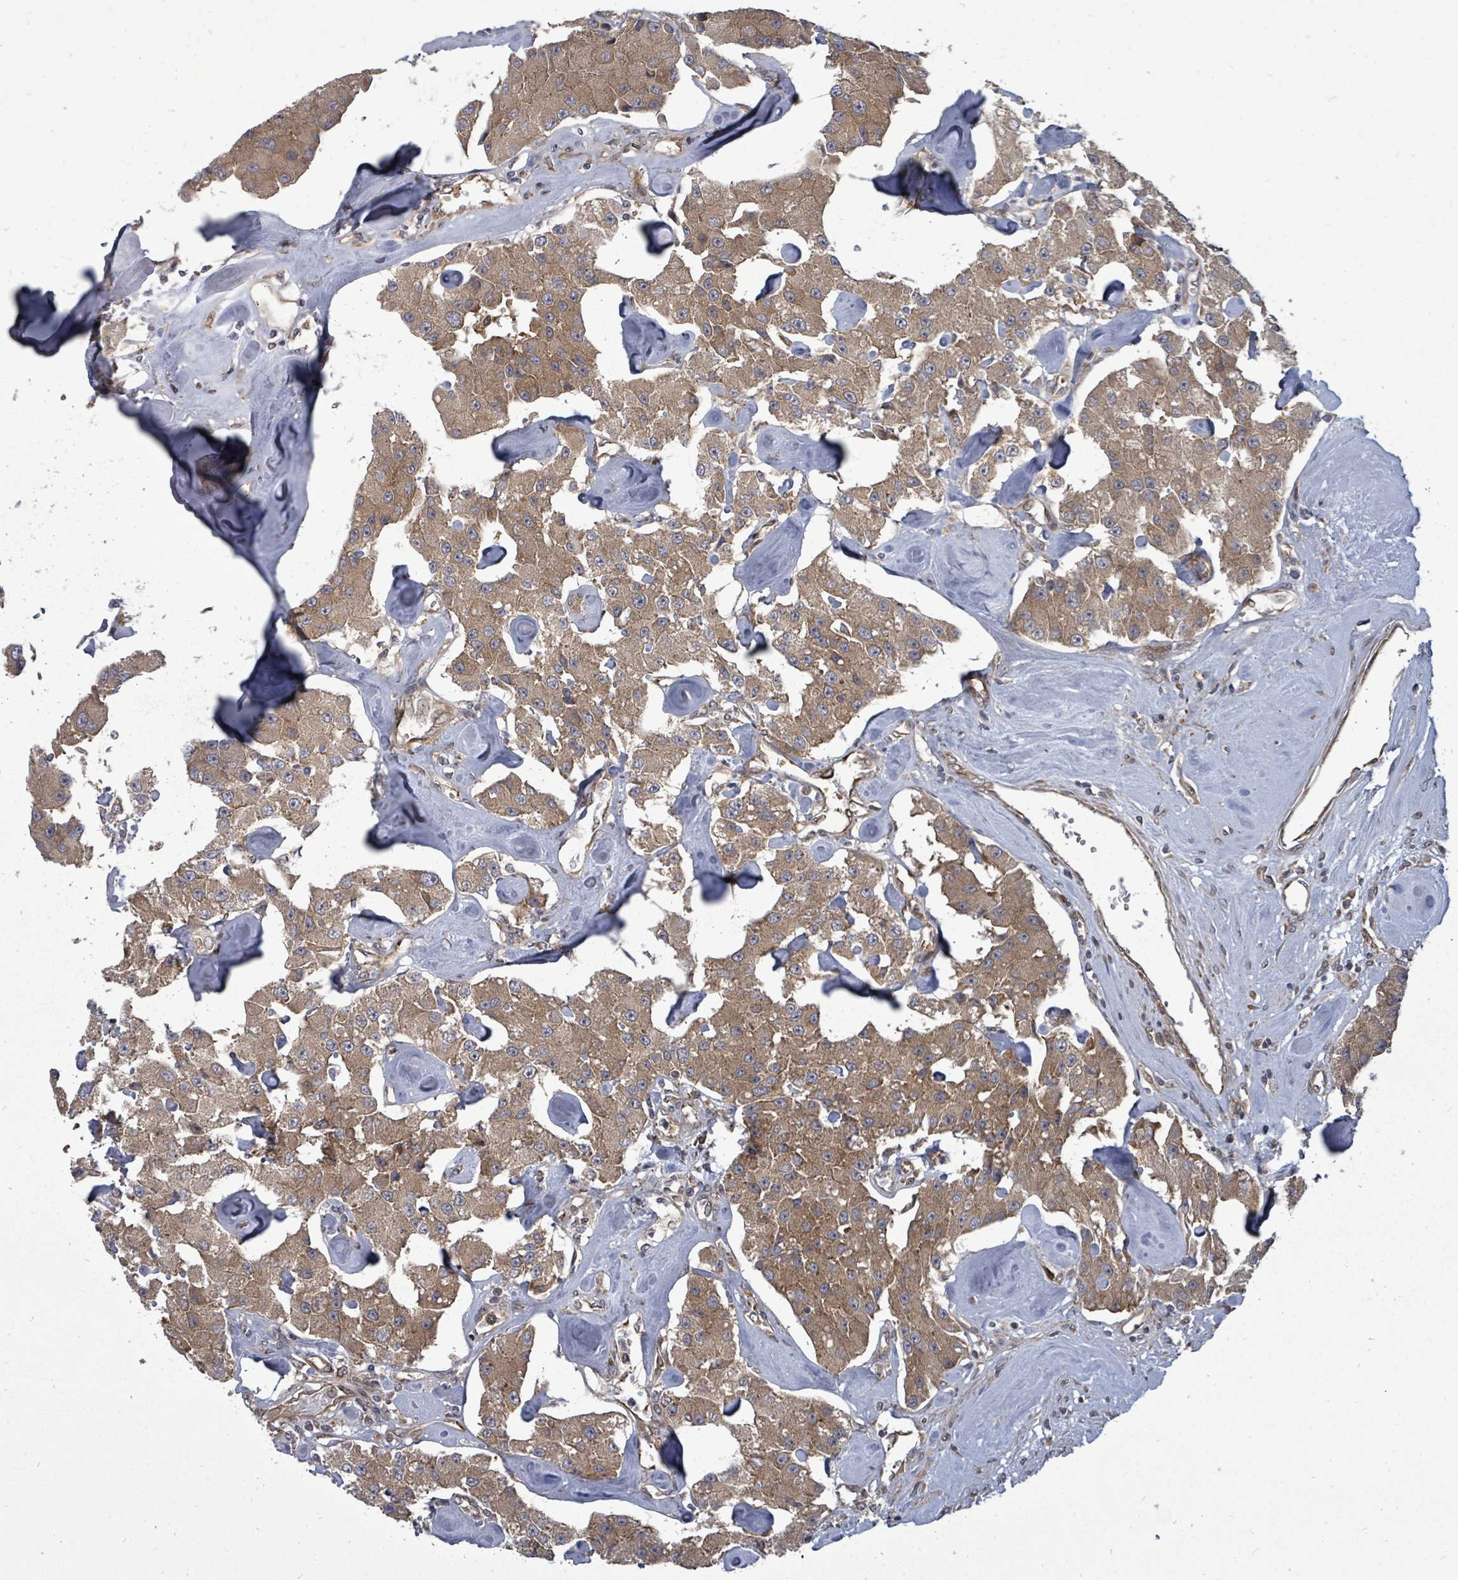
{"staining": {"intensity": "moderate", "quantity": ">75%", "location": "cytoplasmic/membranous"}, "tissue": "carcinoid", "cell_type": "Tumor cells", "image_type": "cancer", "snomed": [{"axis": "morphology", "description": "Carcinoid, malignant, NOS"}, {"axis": "topography", "description": "Pancreas"}], "caption": "Immunohistochemical staining of carcinoid (malignant) displays moderate cytoplasmic/membranous protein expression in about >75% of tumor cells.", "gene": "EIF3C", "patient": {"sex": "male", "age": 41}}